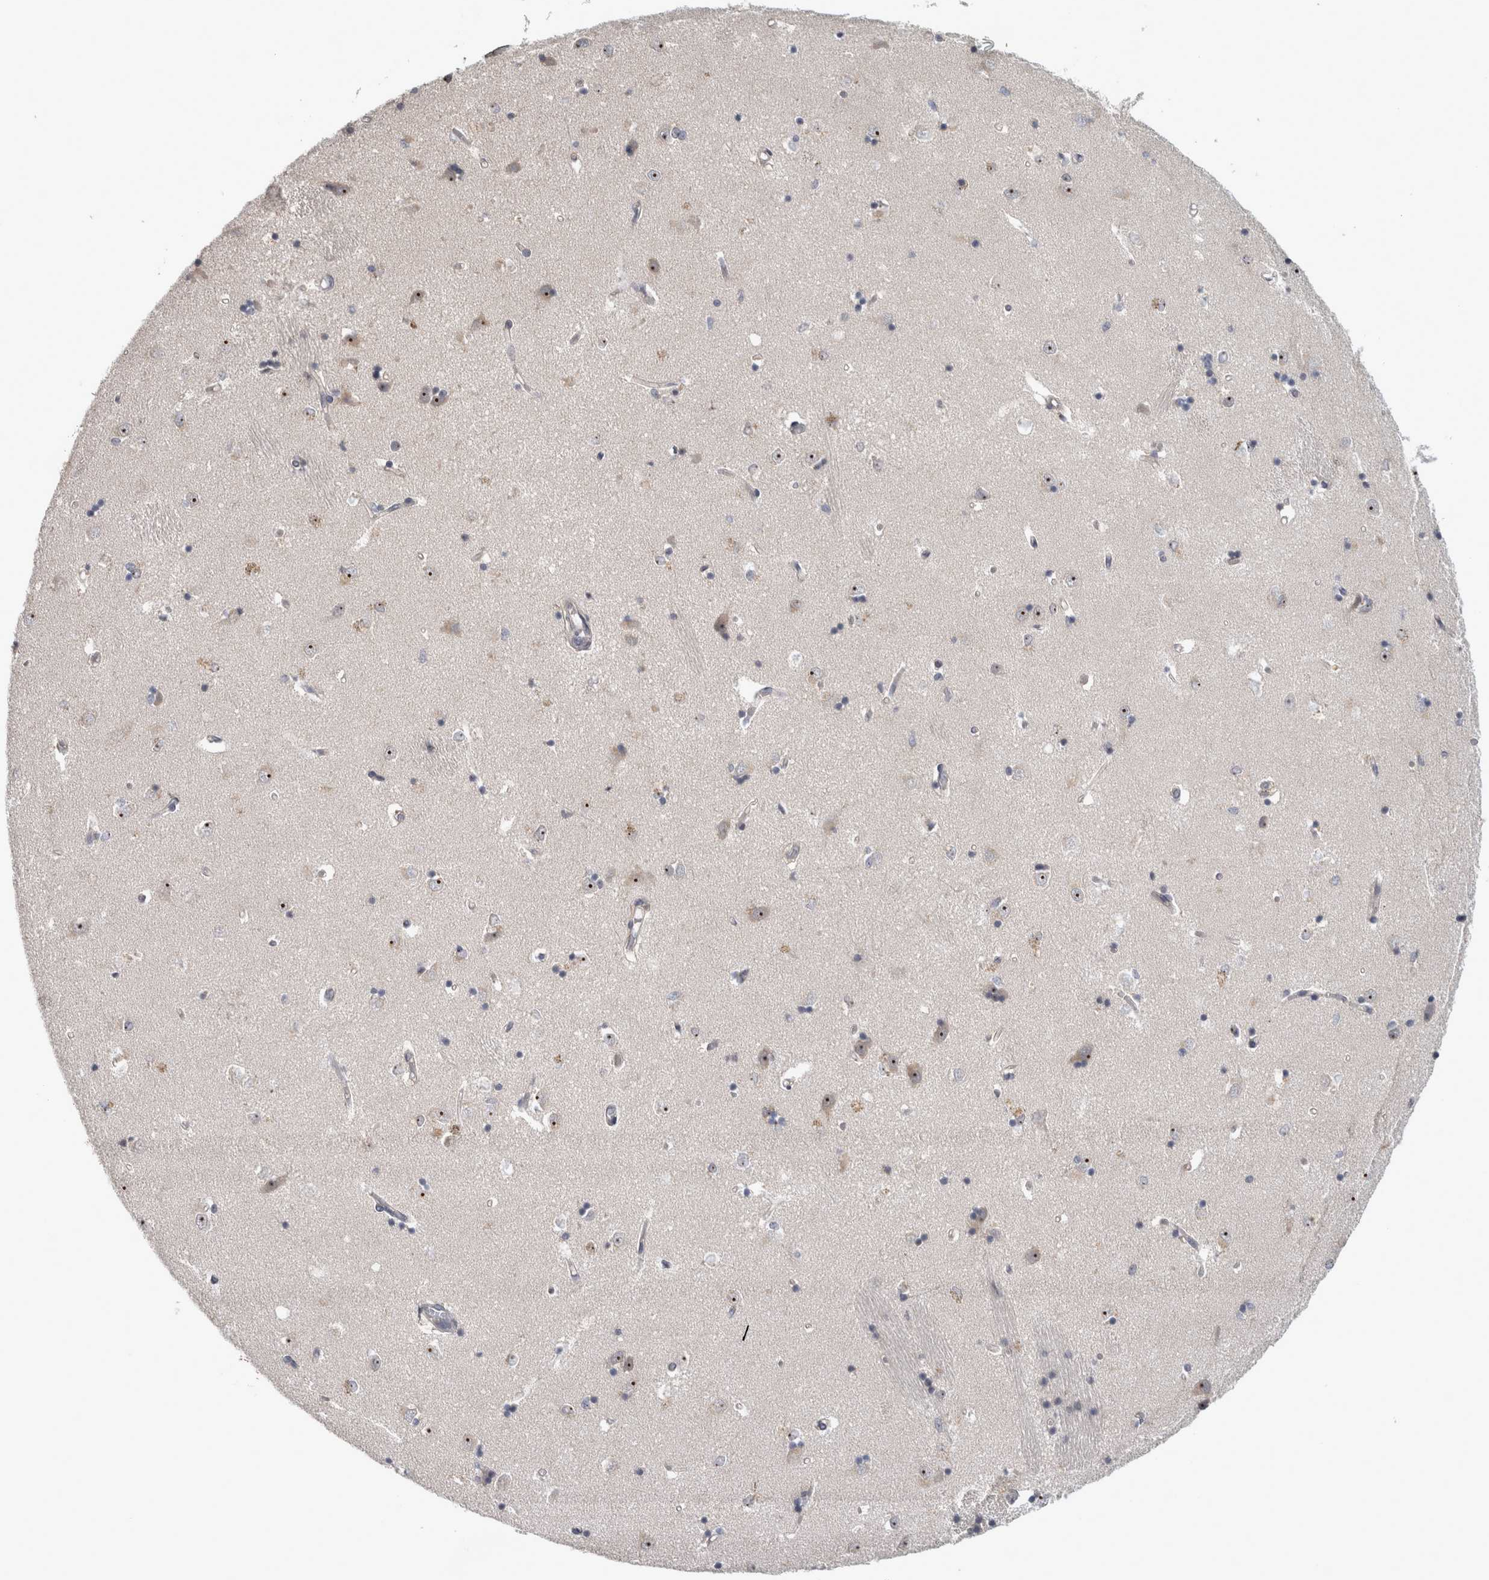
{"staining": {"intensity": "negative", "quantity": "none", "location": "none"}, "tissue": "caudate", "cell_type": "Glial cells", "image_type": "normal", "snomed": [{"axis": "morphology", "description": "Normal tissue, NOS"}, {"axis": "topography", "description": "Lateral ventricle wall"}], "caption": "Photomicrograph shows no protein expression in glial cells of benign caudate.", "gene": "RBM28", "patient": {"sex": "male", "age": 45}}